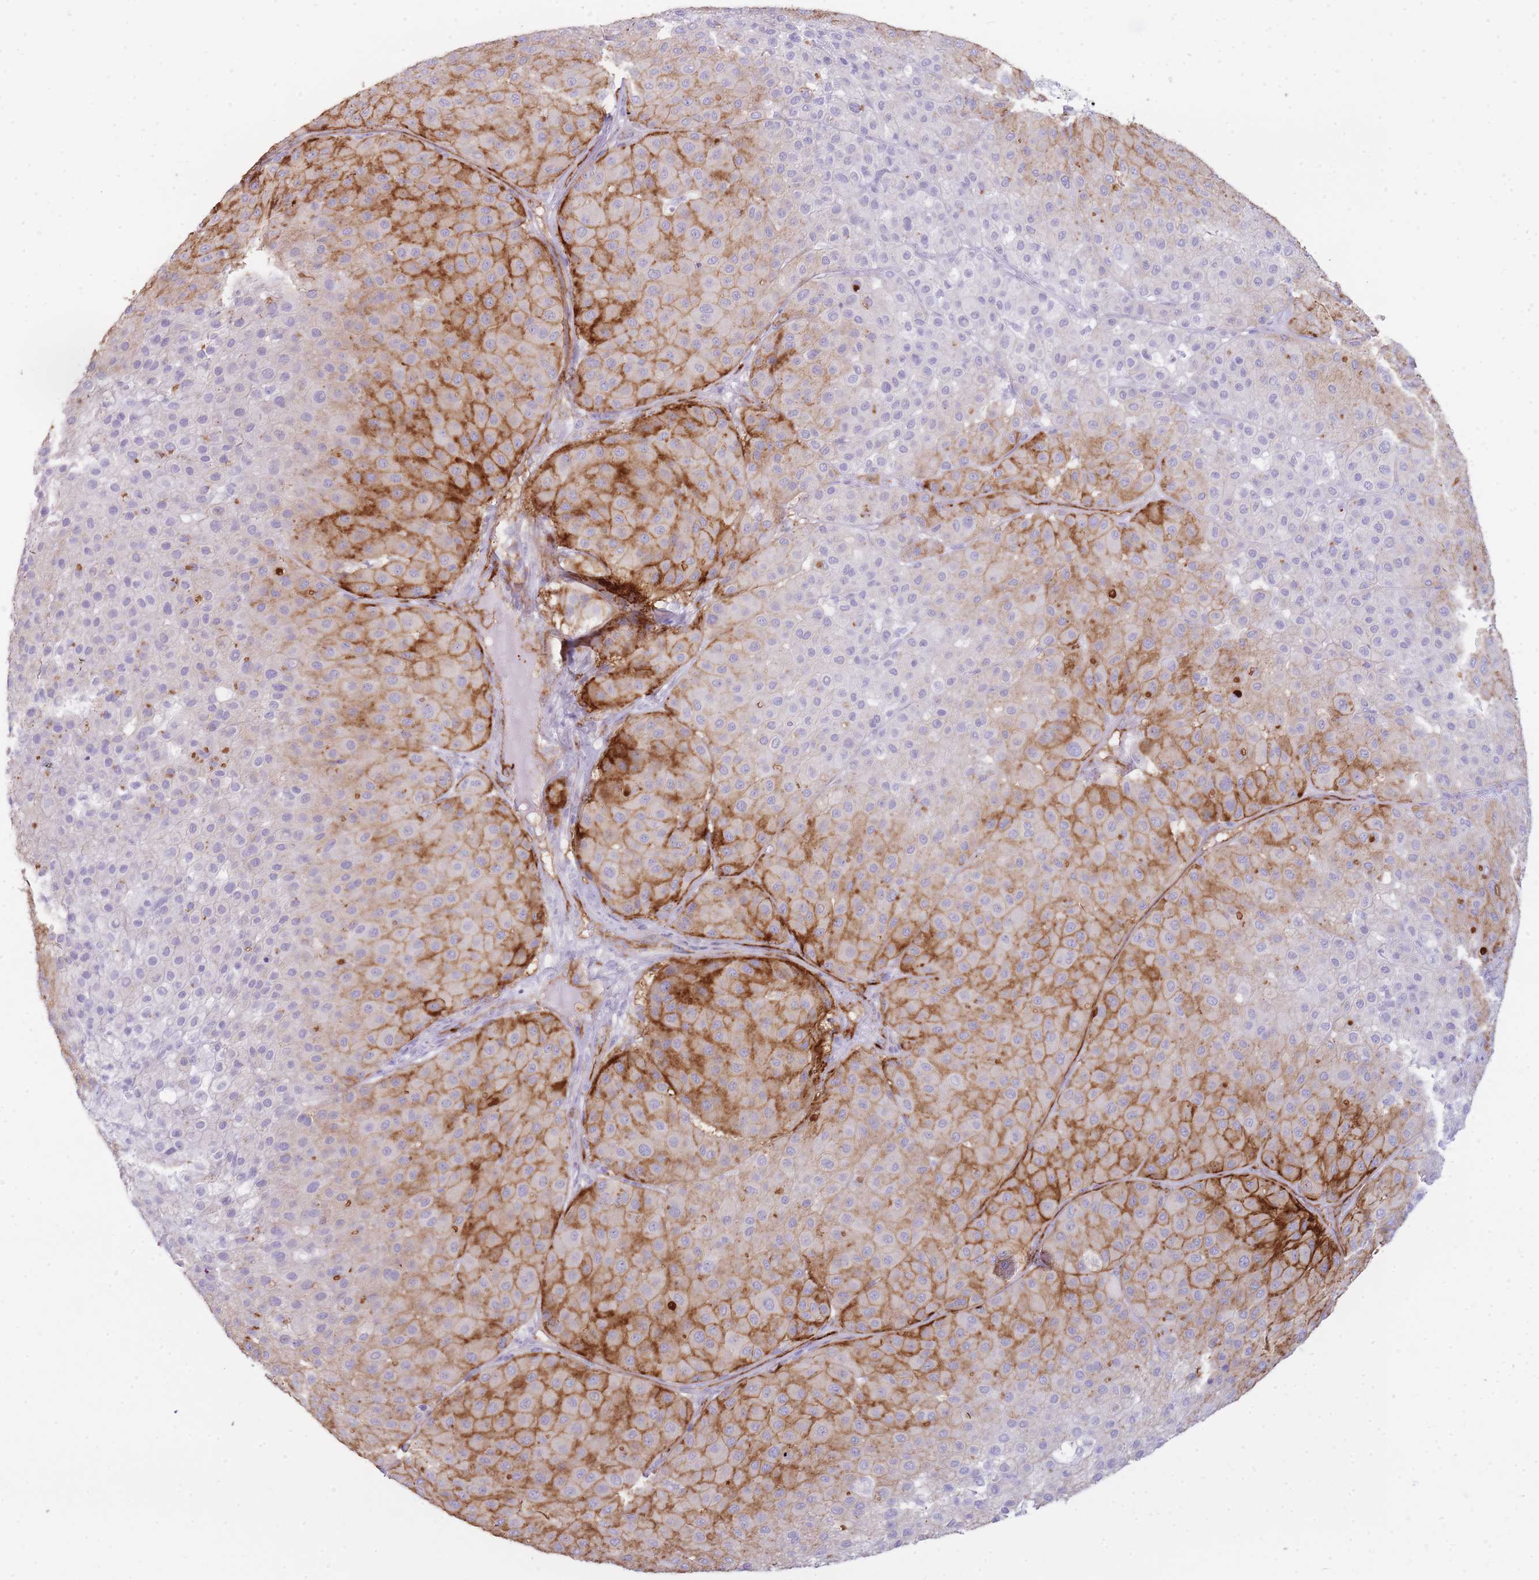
{"staining": {"intensity": "strong", "quantity": "25%-75%", "location": "cytoplasmic/membranous"}, "tissue": "melanoma", "cell_type": "Tumor cells", "image_type": "cancer", "snomed": [{"axis": "morphology", "description": "Malignant melanoma, Metastatic site"}, {"axis": "topography", "description": "Smooth muscle"}], "caption": "Immunohistochemistry of melanoma demonstrates high levels of strong cytoplasmic/membranous staining in about 25%-75% of tumor cells. The protein of interest is shown in brown color, while the nuclei are stained blue.", "gene": "UTP14A", "patient": {"sex": "male", "age": 41}}